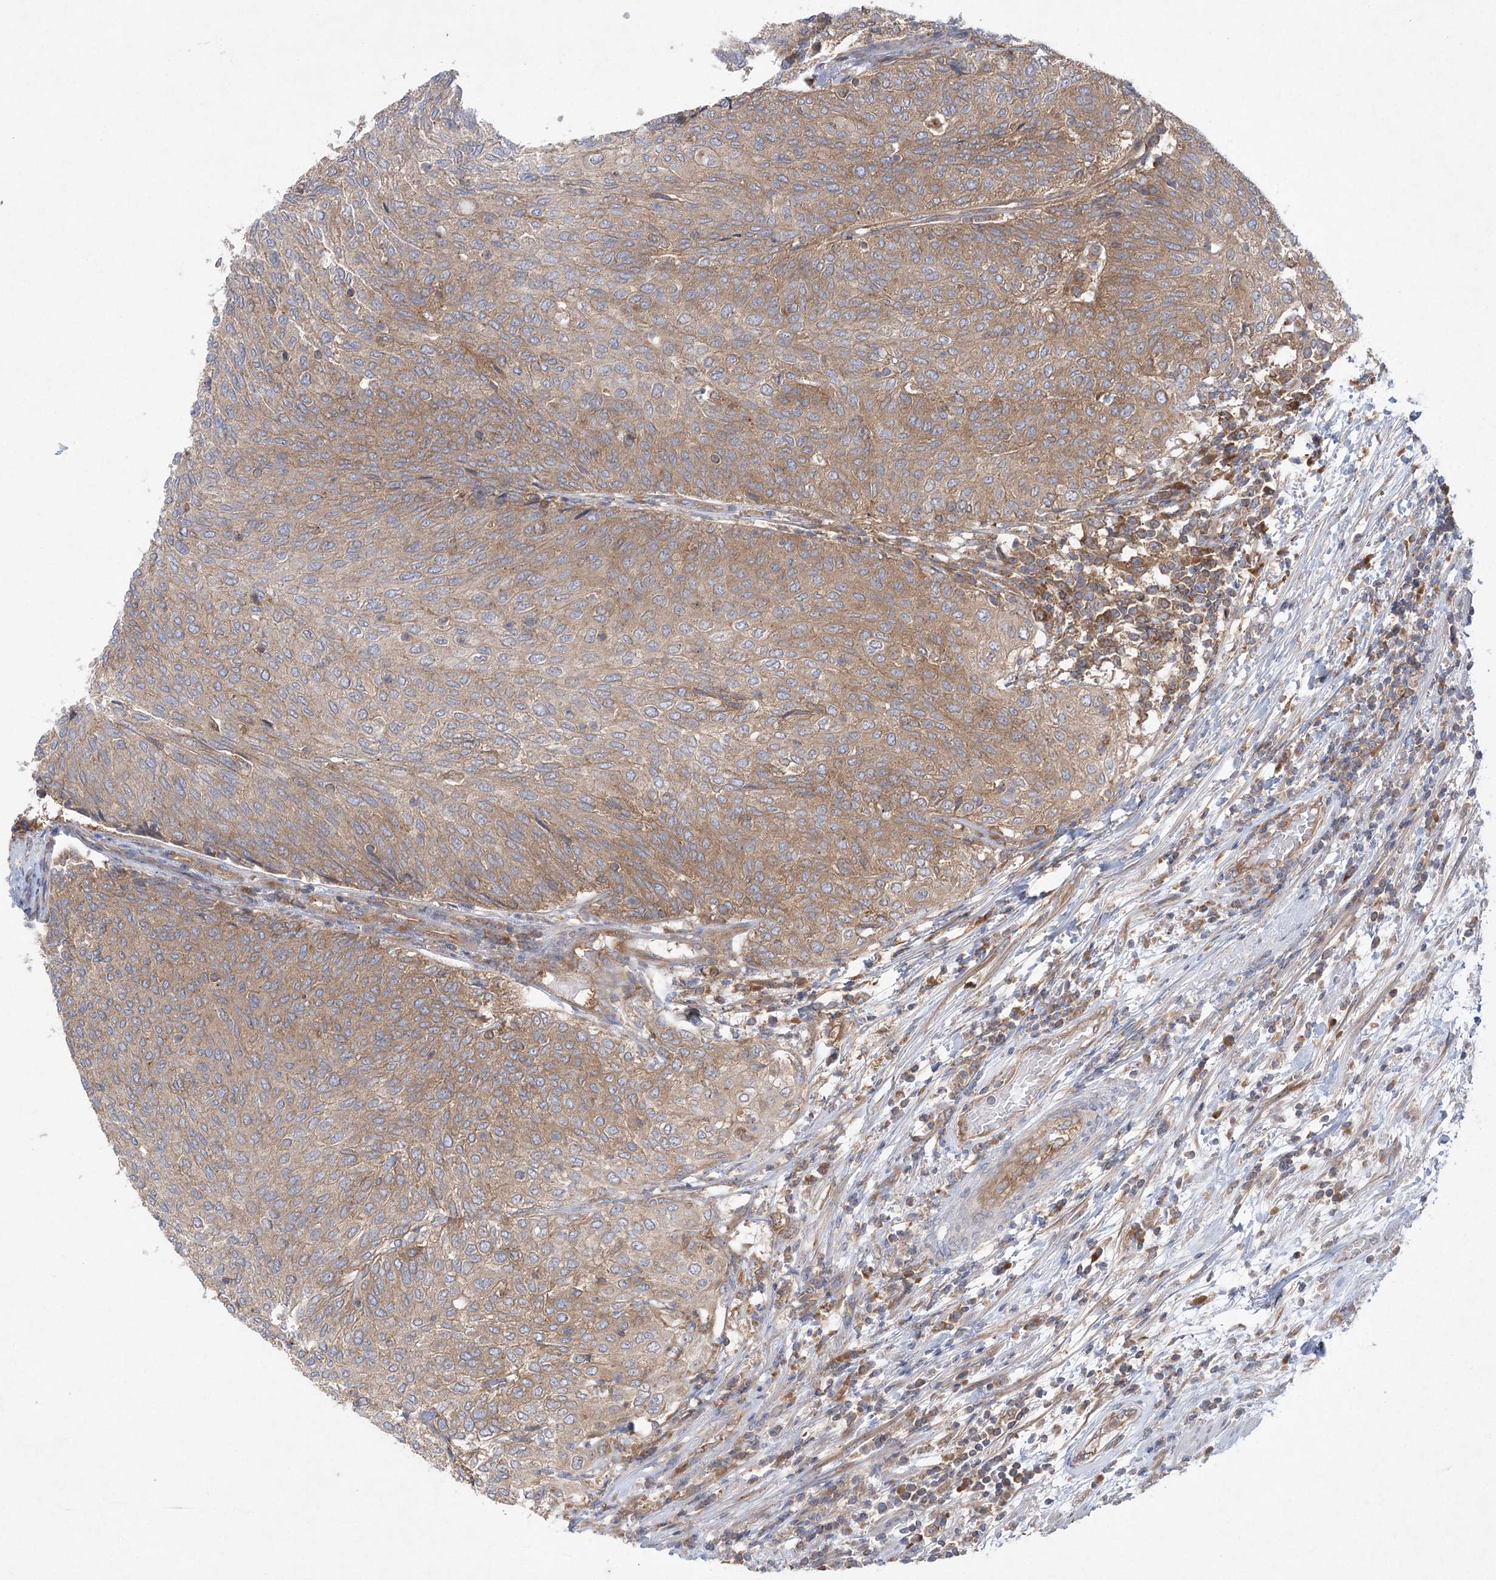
{"staining": {"intensity": "moderate", "quantity": ">75%", "location": "cytoplasmic/membranous"}, "tissue": "urothelial cancer", "cell_type": "Tumor cells", "image_type": "cancer", "snomed": [{"axis": "morphology", "description": "Urothelial carcinoma, Low grade"}, {"axis": "topography", "description": "Urinary bladder"}], "caption": "Low-grade urothelial carcinoma stained with immunohistochemistry (IHC) displays moderate cytoplasmic/membranous staining in about >75% of tumor cells.", "gene": "EIF3A", "patient": {"sex": "female", "age": 79}}